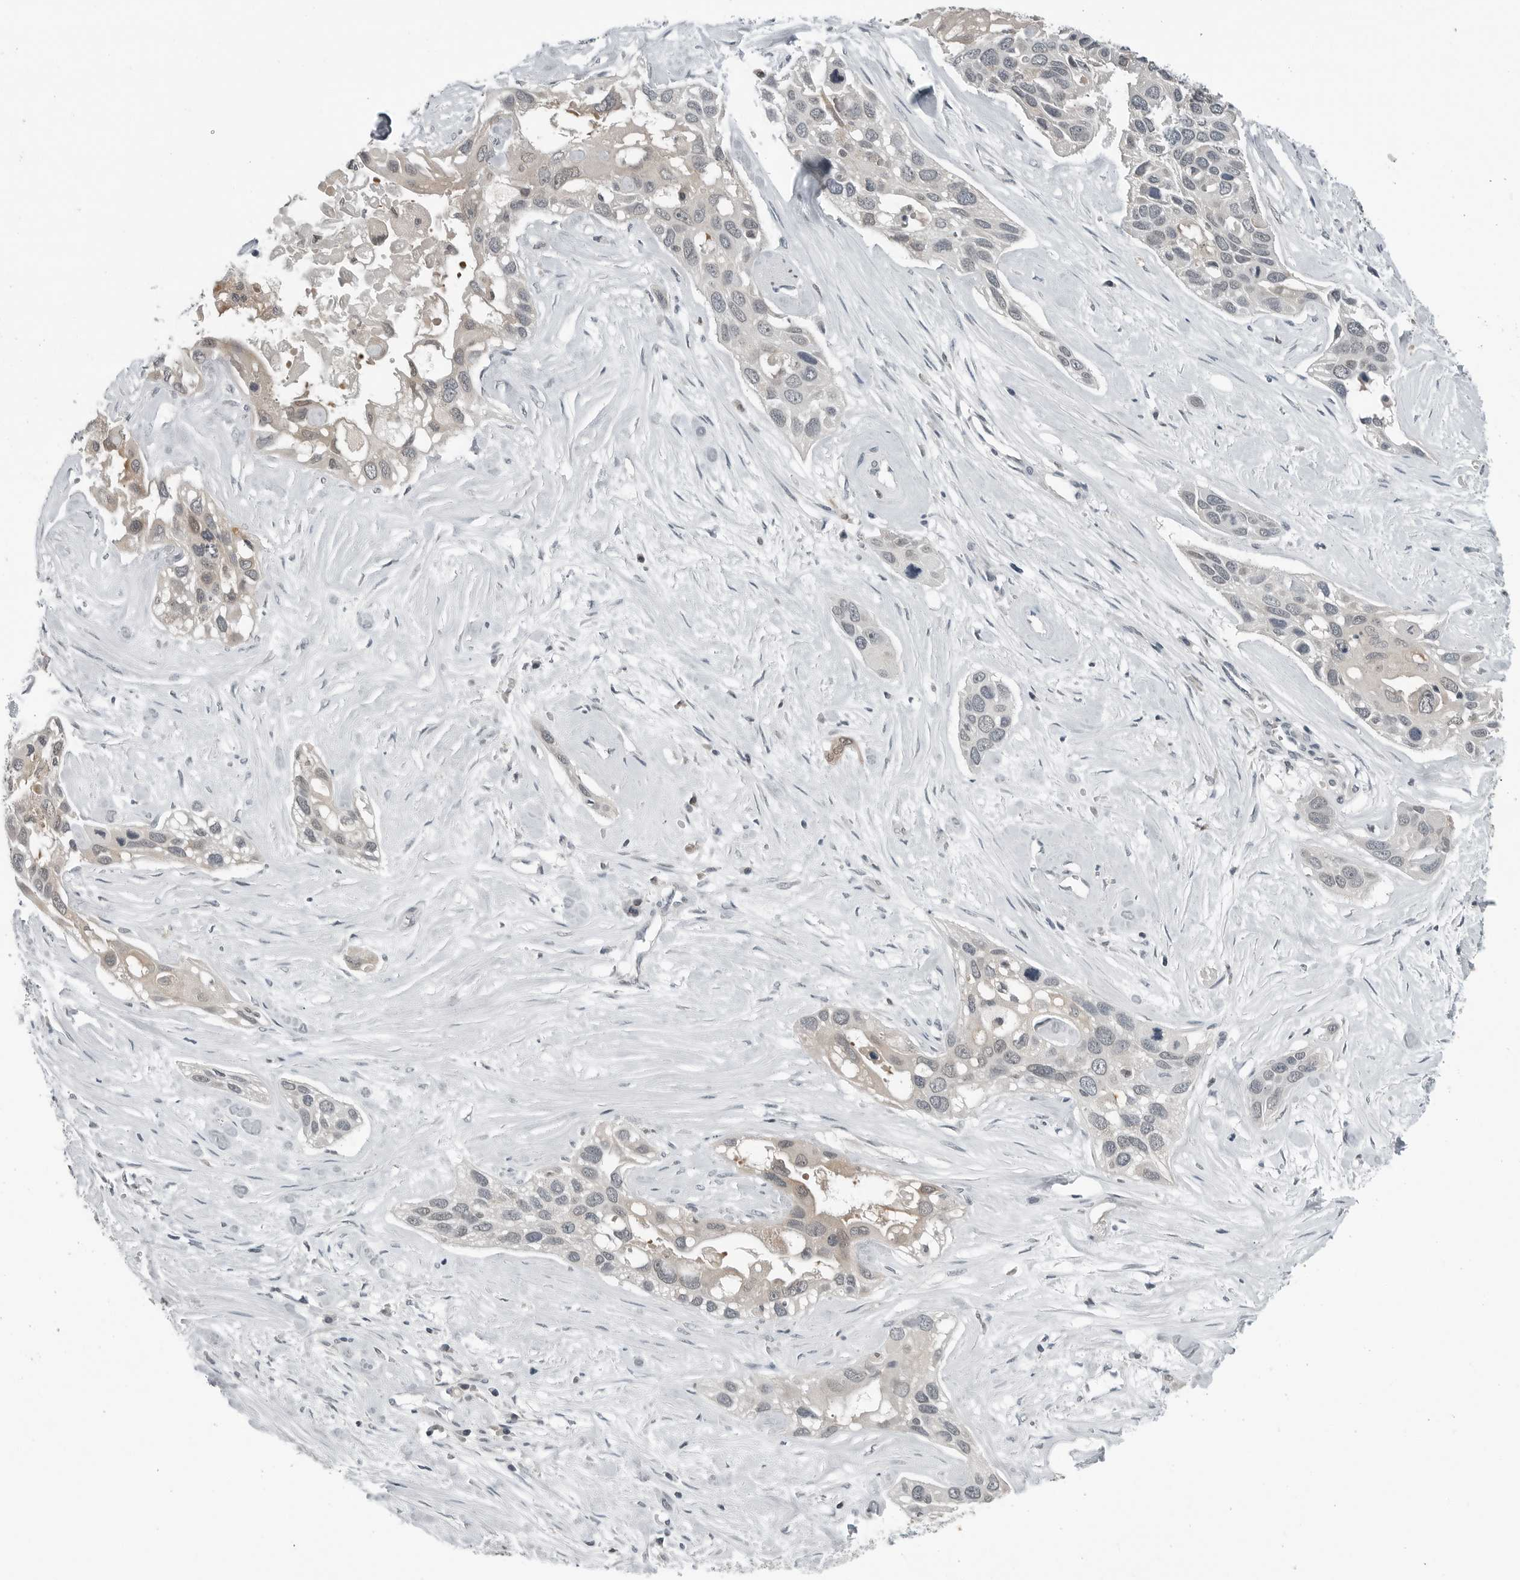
{"staining": {"intensity": "weak", "quantity": "<25%", "location": "nuclear"}, "tissue": "pancreatic cancer", "cell_type": "Tumor cells", "image_type": "cancer", "snomed": [{"axis": "morphology", "description": "Adenocarcinoma, NOS"}, {"axis": "topography", "description": "Pancreas"}], "caption": "Tumor cells are negative for protein expression in human pancreatic cancer.", "gene": "KYAT1", "patient": {"sex": "female", "age": 60}}